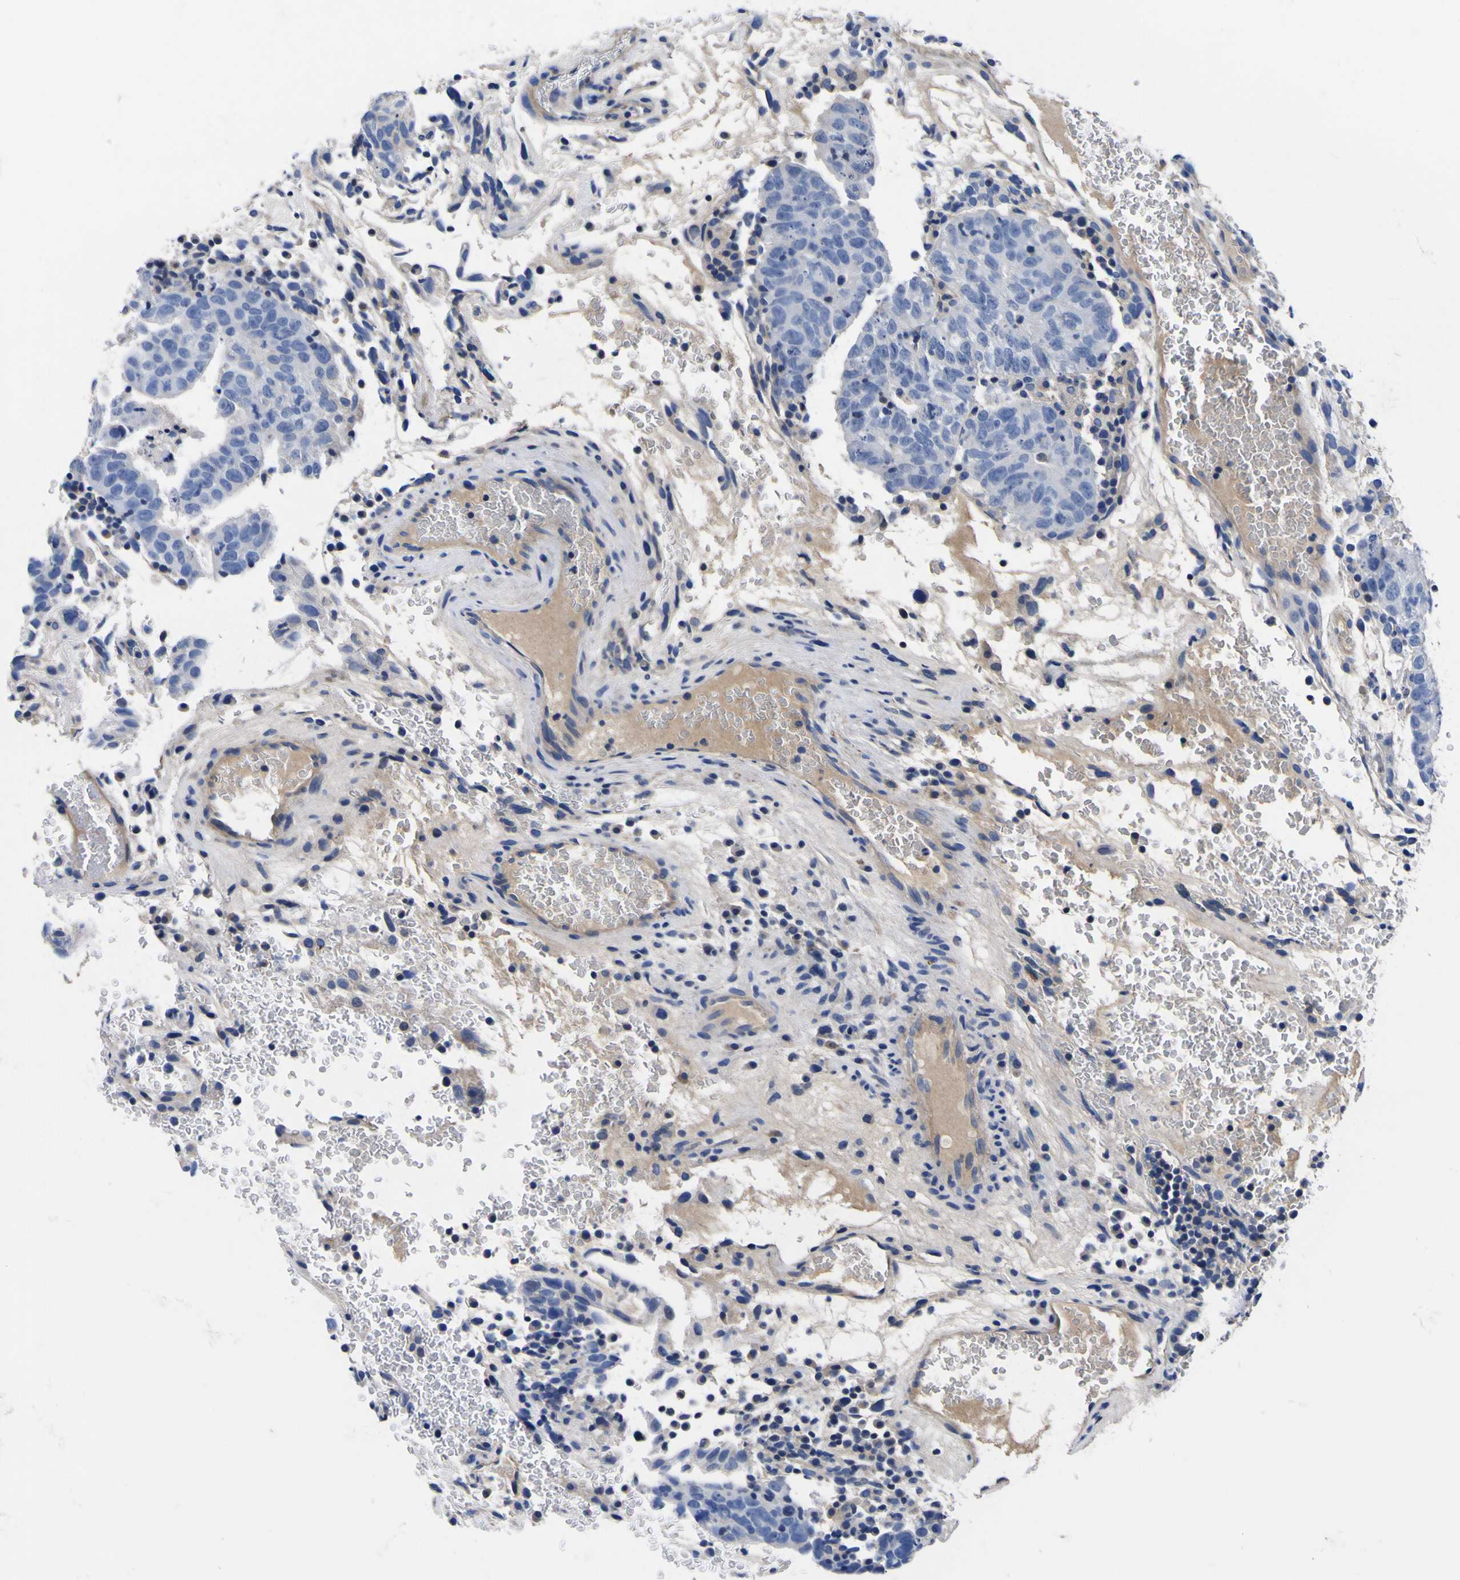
{"staining": {"intensity": "negative", "quantity": "none", "location": "none"}, "tissue": "testis cancer", "cell_type": "Tumor cells", "image_type": "cancer", "snomed": [{"axis": "morphology", "description": "Seminoma, NOS"}, {"axis": "morphology", "description": "Carcinoma, Embryonal, NOS"}, {"axis": "topography", "description": "Testis"}], "caption": "An immunohistochemistry (IHC) image of testis seminoma is shown. There is no staining in tumor cells of testis seminoma.", "gene": "VASN", "patient": {"sex": "male", "age": 52}}